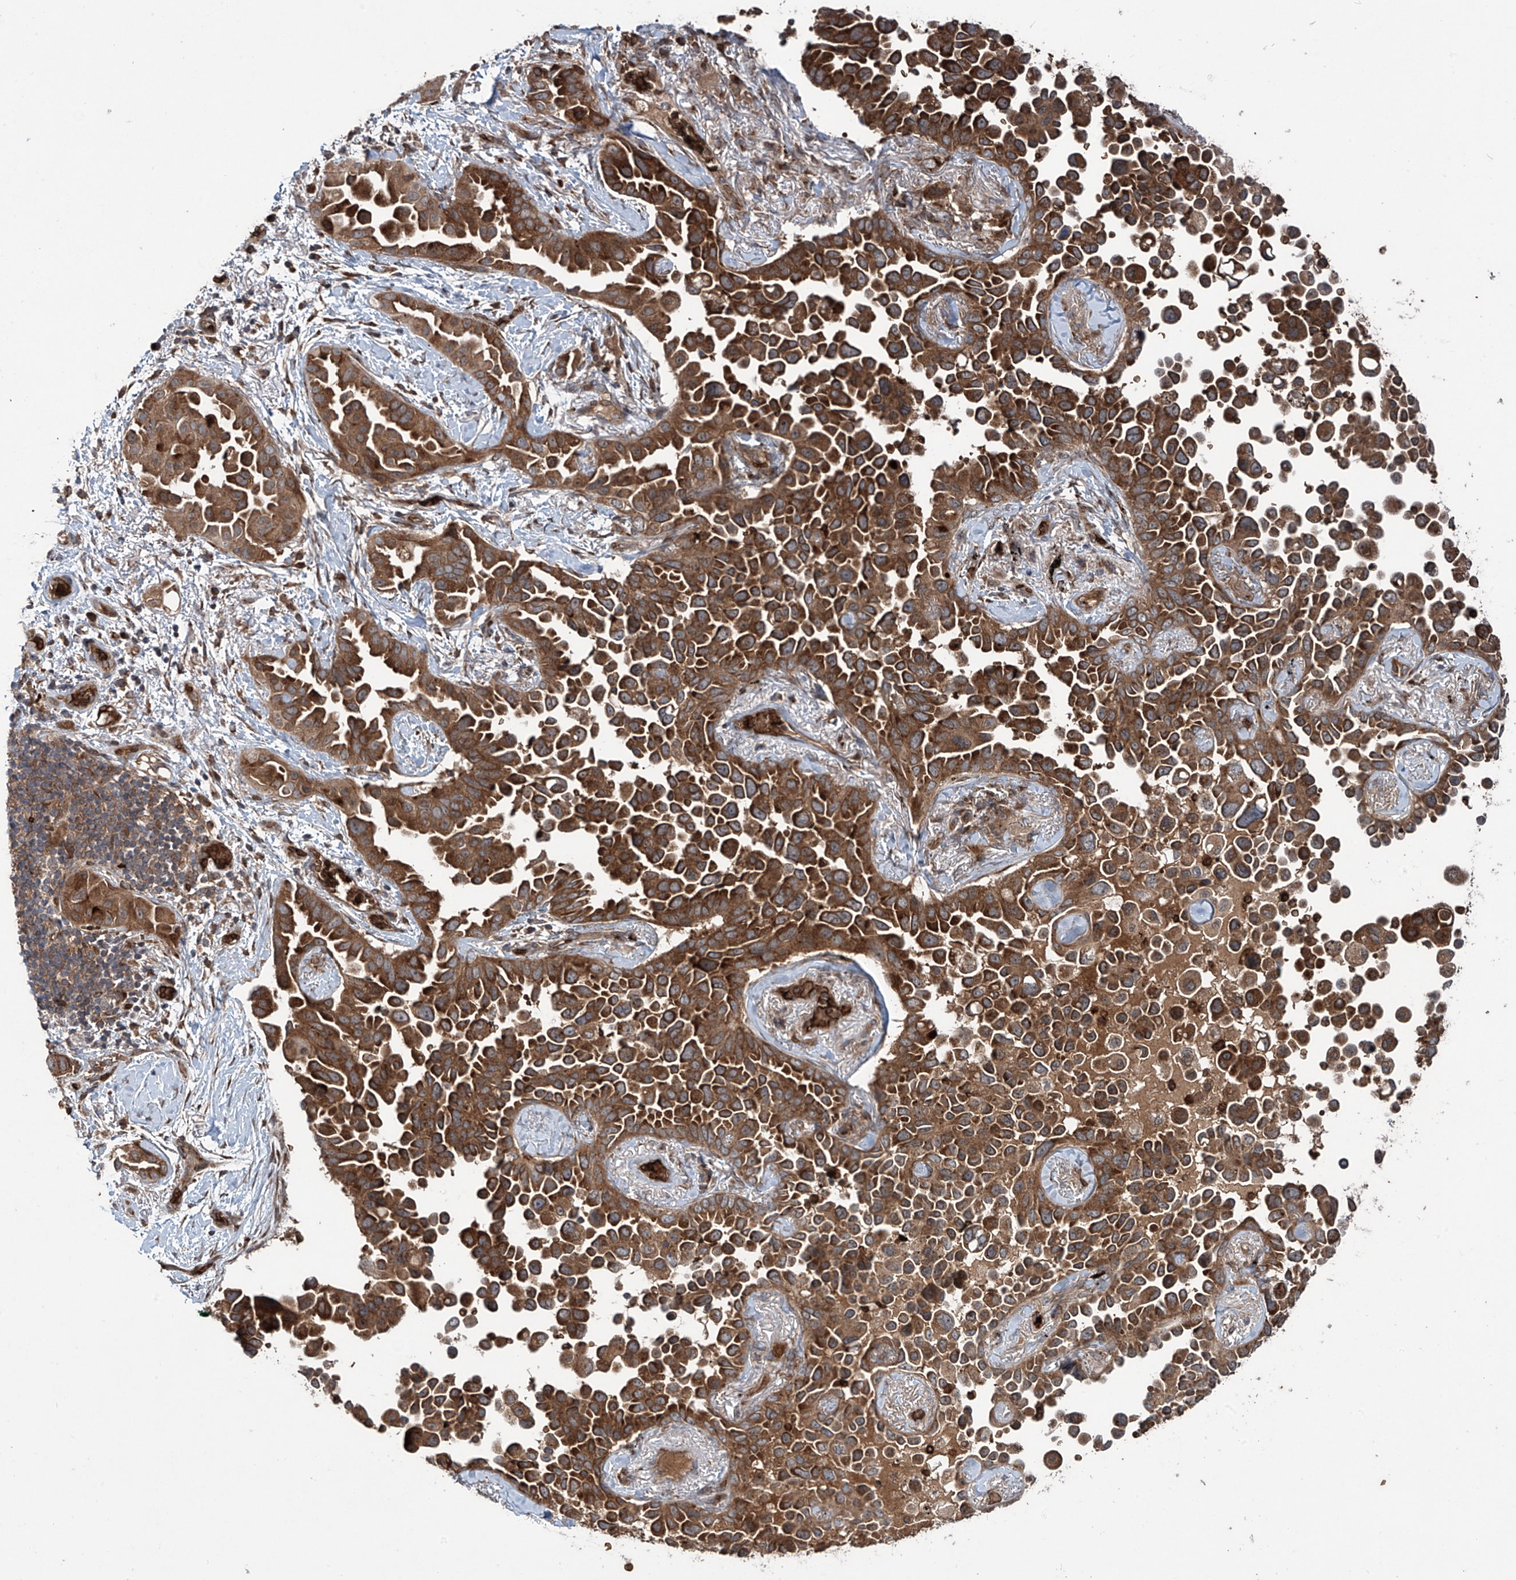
{"staining": {"intensity": "moderate", "quantity": ">75%", "location": "cytoplasmic/membranous"}, "tissue": "lung cancer", "cell_type": "Tumor cells", "image_type": "cancer", "snomed": [{"axis": "morphology", "description": "Adenocarcinoma, NOS"}, {"axis": "topography", "description": "Lung"}], "caption": "Immunohistochemical staining of human adenocarcinoma (lung) displays moderate cytoplasmic/membranous protein staining in approximately >75% of tumor cells.", "gene": "ZDHHC9", "patient": {"sex": "female", "age": 67}}